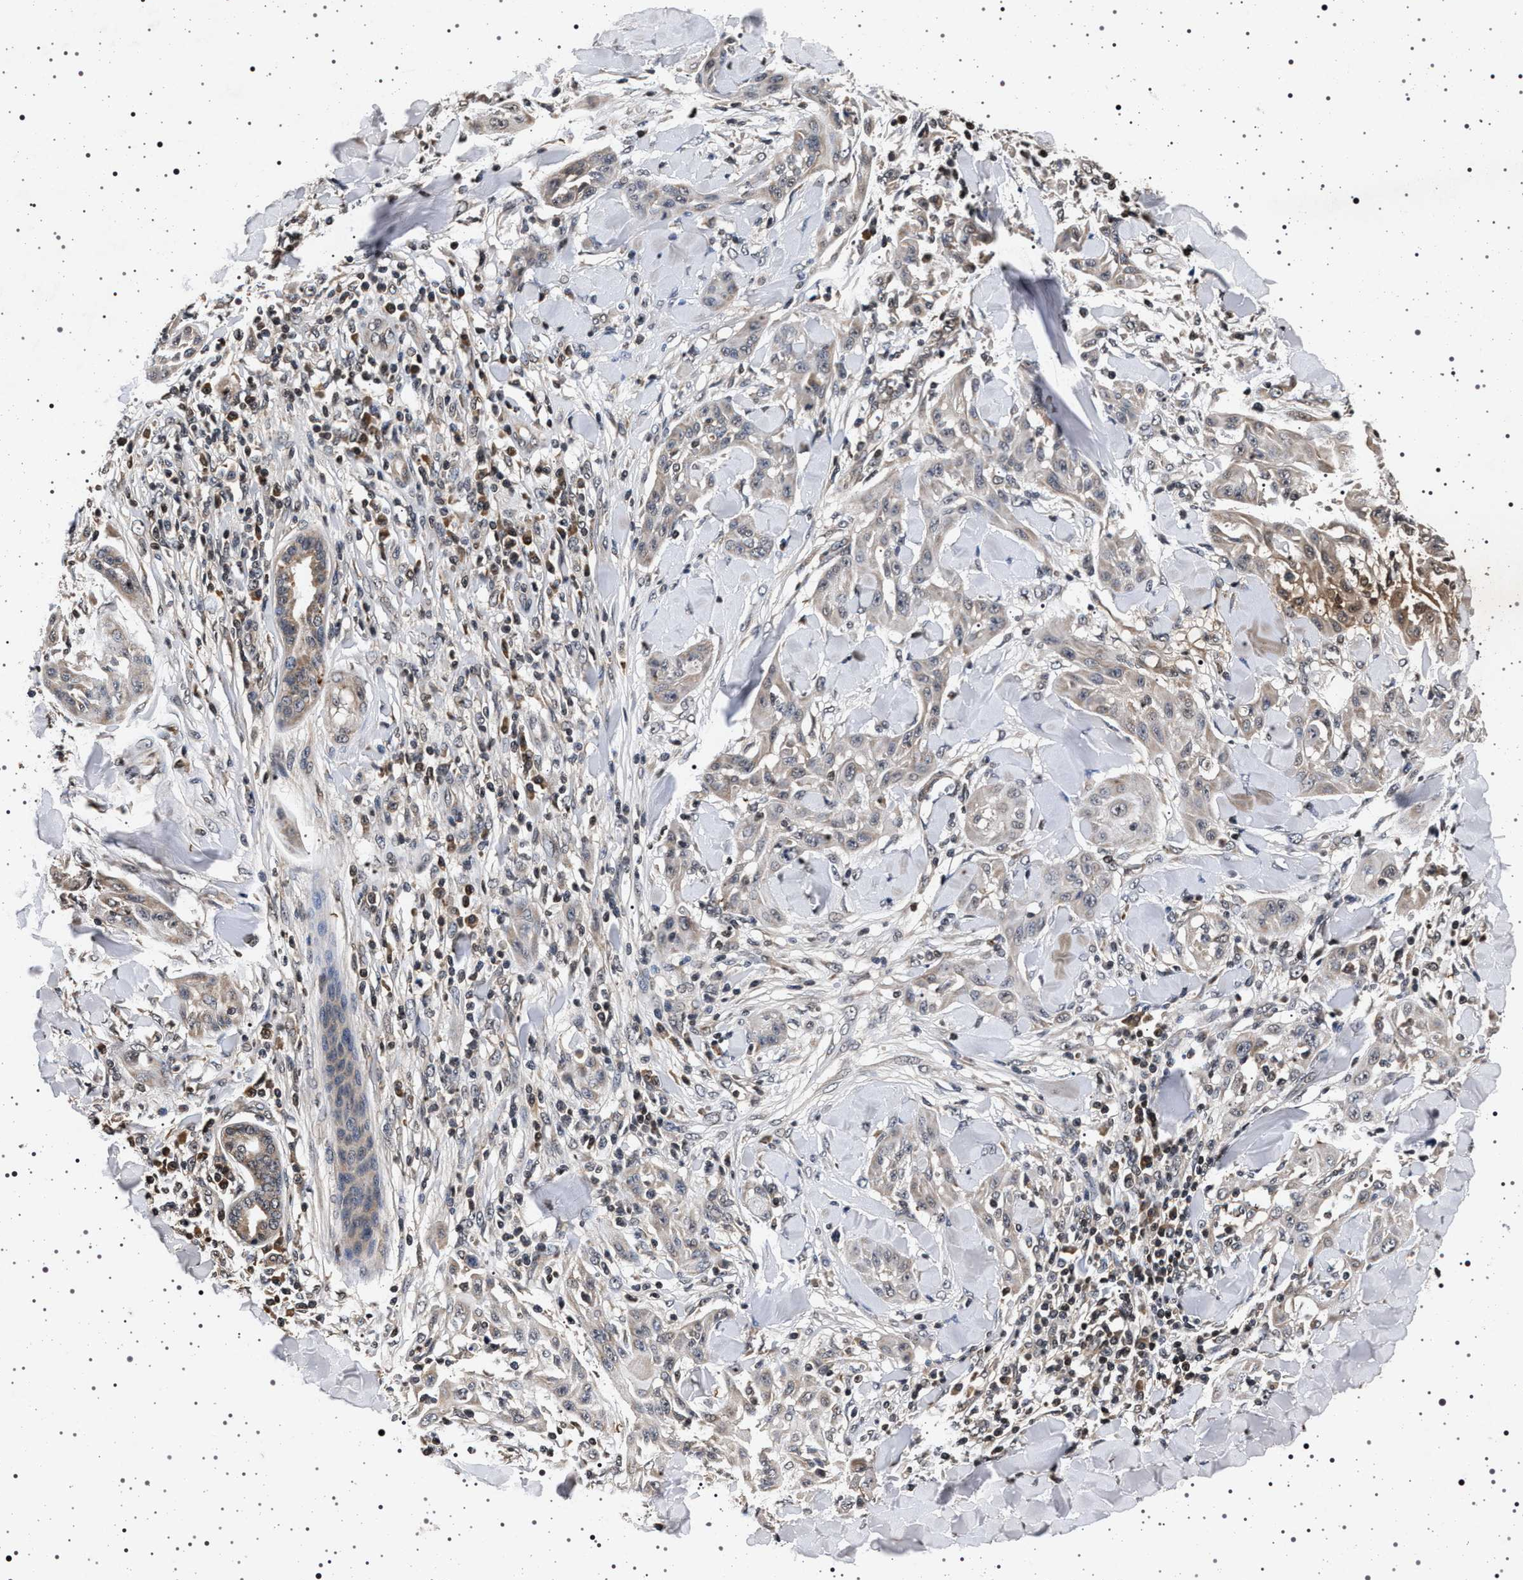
{"staining": {"intensity": "weak", "quantity": "<25%", "location": "cytoplasmic/membranous"}, "tissue": "skin cancer", "cell_type": "Tumor cells", "image_type": "cancer", "snomed": [{"axis": "morphology", "description": "Squamous cell carcinoma, NOS"}, {"axis": "topography", "description": "Skin"}], "caption": "Immunohistochemical staining of squamous cell carcinoma (skin) shows no significant expression in tumor cells. (Brightfield microscopy of DAB immunohistochemistry (IHC) at high magnification).", "gene": "CDKN1B", "patient": {"sex": "male", "age": 24}}